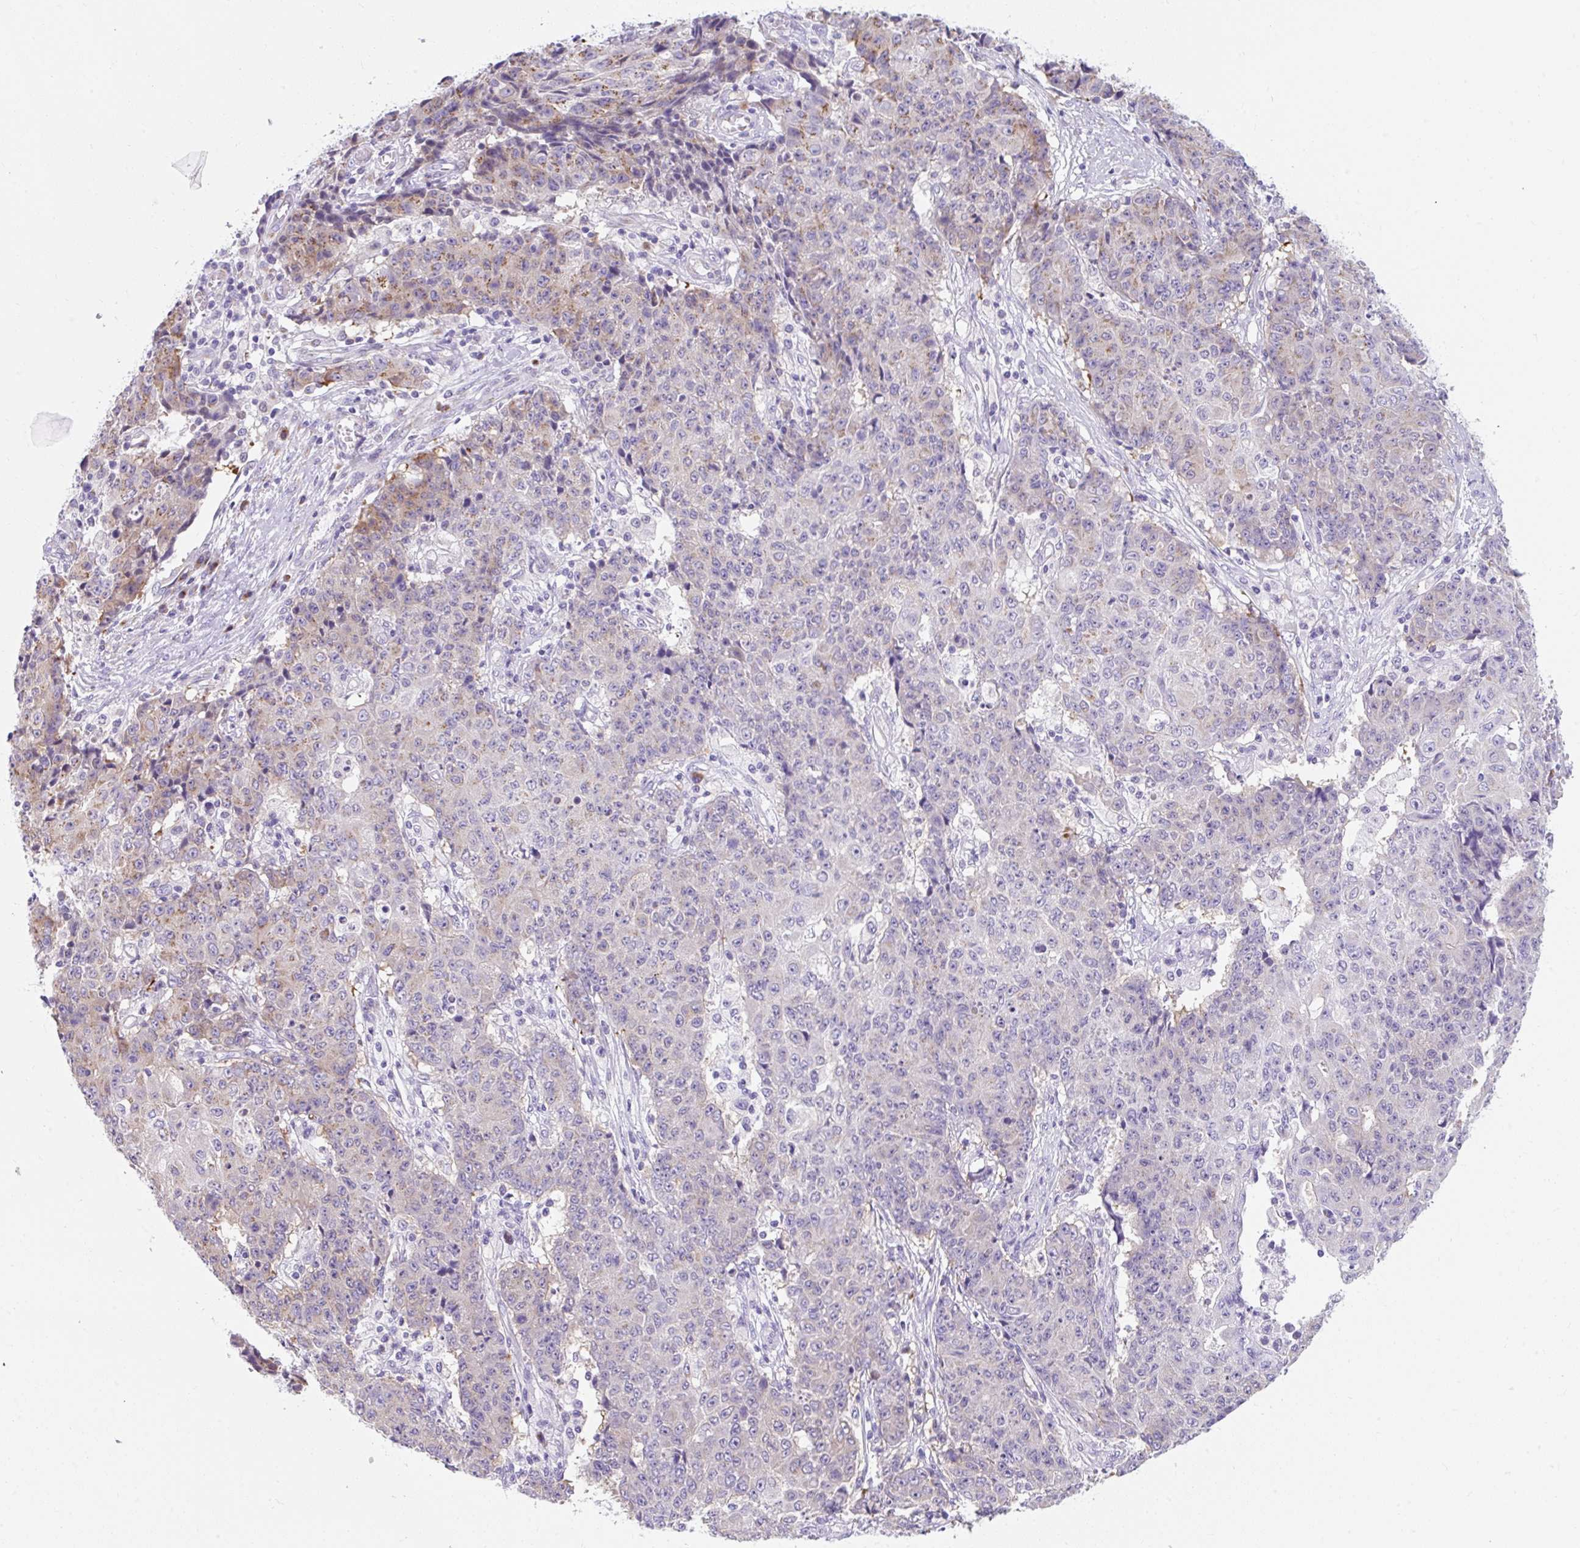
{"staining": {"intensity": "weak", "quantity": "<25%", "location": "cytoplasmic/membranous"}, "tissue": "ovarian cancer", "cell_type": "Tumor cells", "image_type": "cancer", "snomed": [{"axis": "morphology", "description": "Carcinoma, endometroid"}, {"axis": "topography", "description": "Ovary"}], "caption": "Tumor cells are negative for protein expression in human ovarian cancer.", "gene": "GOLGA8A", "patient": {"sex": "female", "age": 42}}